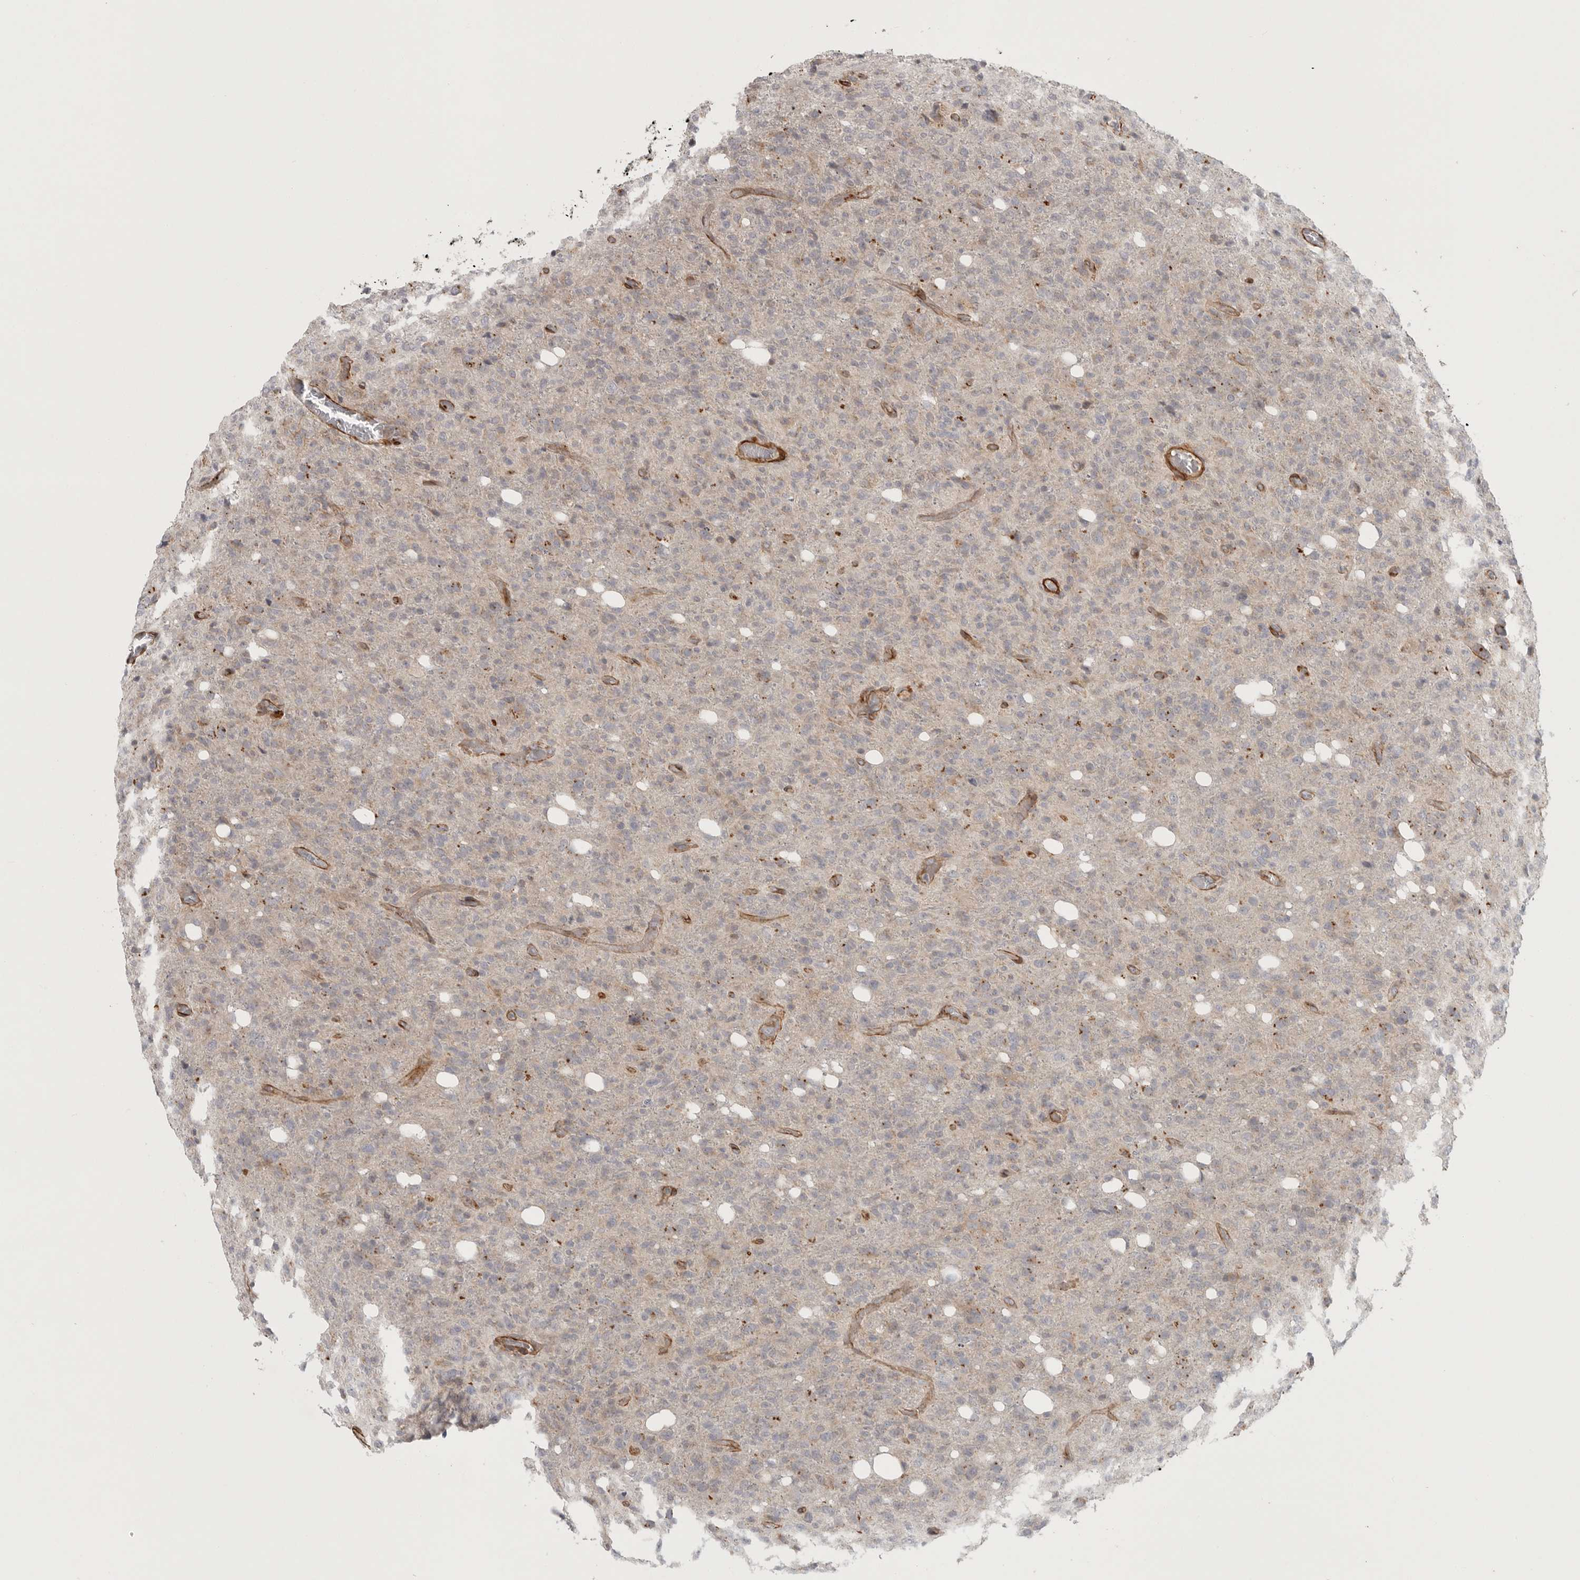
{"staining": {"intensity": "negative", "quantity": "none", "location": "none"}, "tissue": "glioma", "cell_type": "Tumor cells", "image_type": "cancer", "snomed": [{"axis": "morphology", "description": "Glioma, malignant, High grade"}, {"axis": "topography", "description": "Brain"}], "caption": "There is no significant staining in tumor cells of glioma. (Immunohistochemistry, brightfield microscopy, high magnification).", "gene": "LONRF1", "patient": {"sex": "female", "age": 57}}